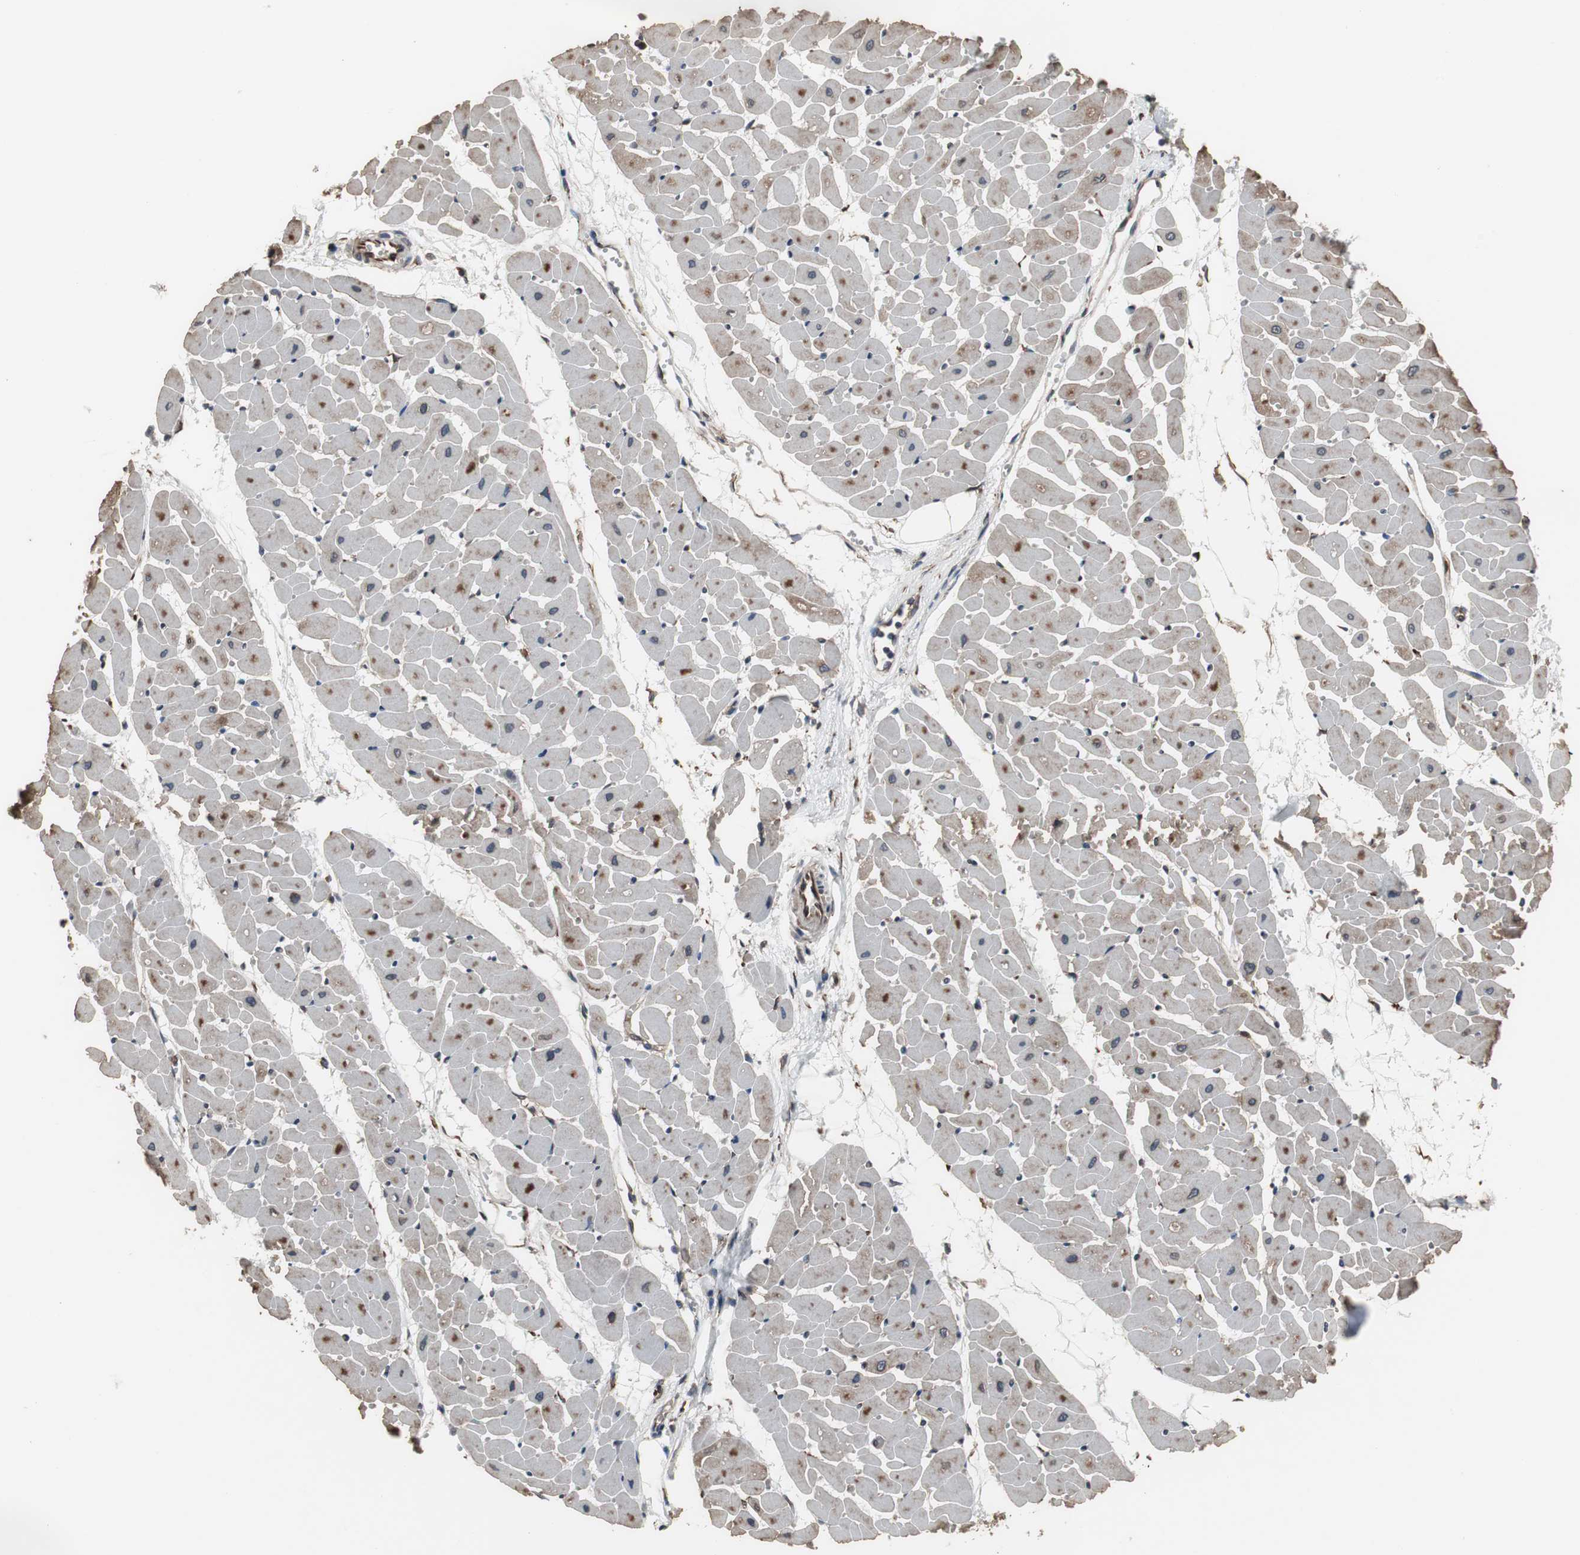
{"staining": {"intensity": "moderate", "quantity": ">75%", "location": "cytoplasmic/membranous"}, "tissue": "heart muscle", "cell_type": "Cardiomyocytes", "image_type": "normal", "snomed": [{"axis": "morphology", "description": "Normal tissue, NOS"}, {"axis": "topography", "description": "Heart"}], "caption": "Human heart muscle stained with a brown dye shows moderate cytoplasmic/membranous positive staining in approximately >75% of cardiomyocytes.", "gene": "CALU", "patient": {"sex": "female", "age": 19}}